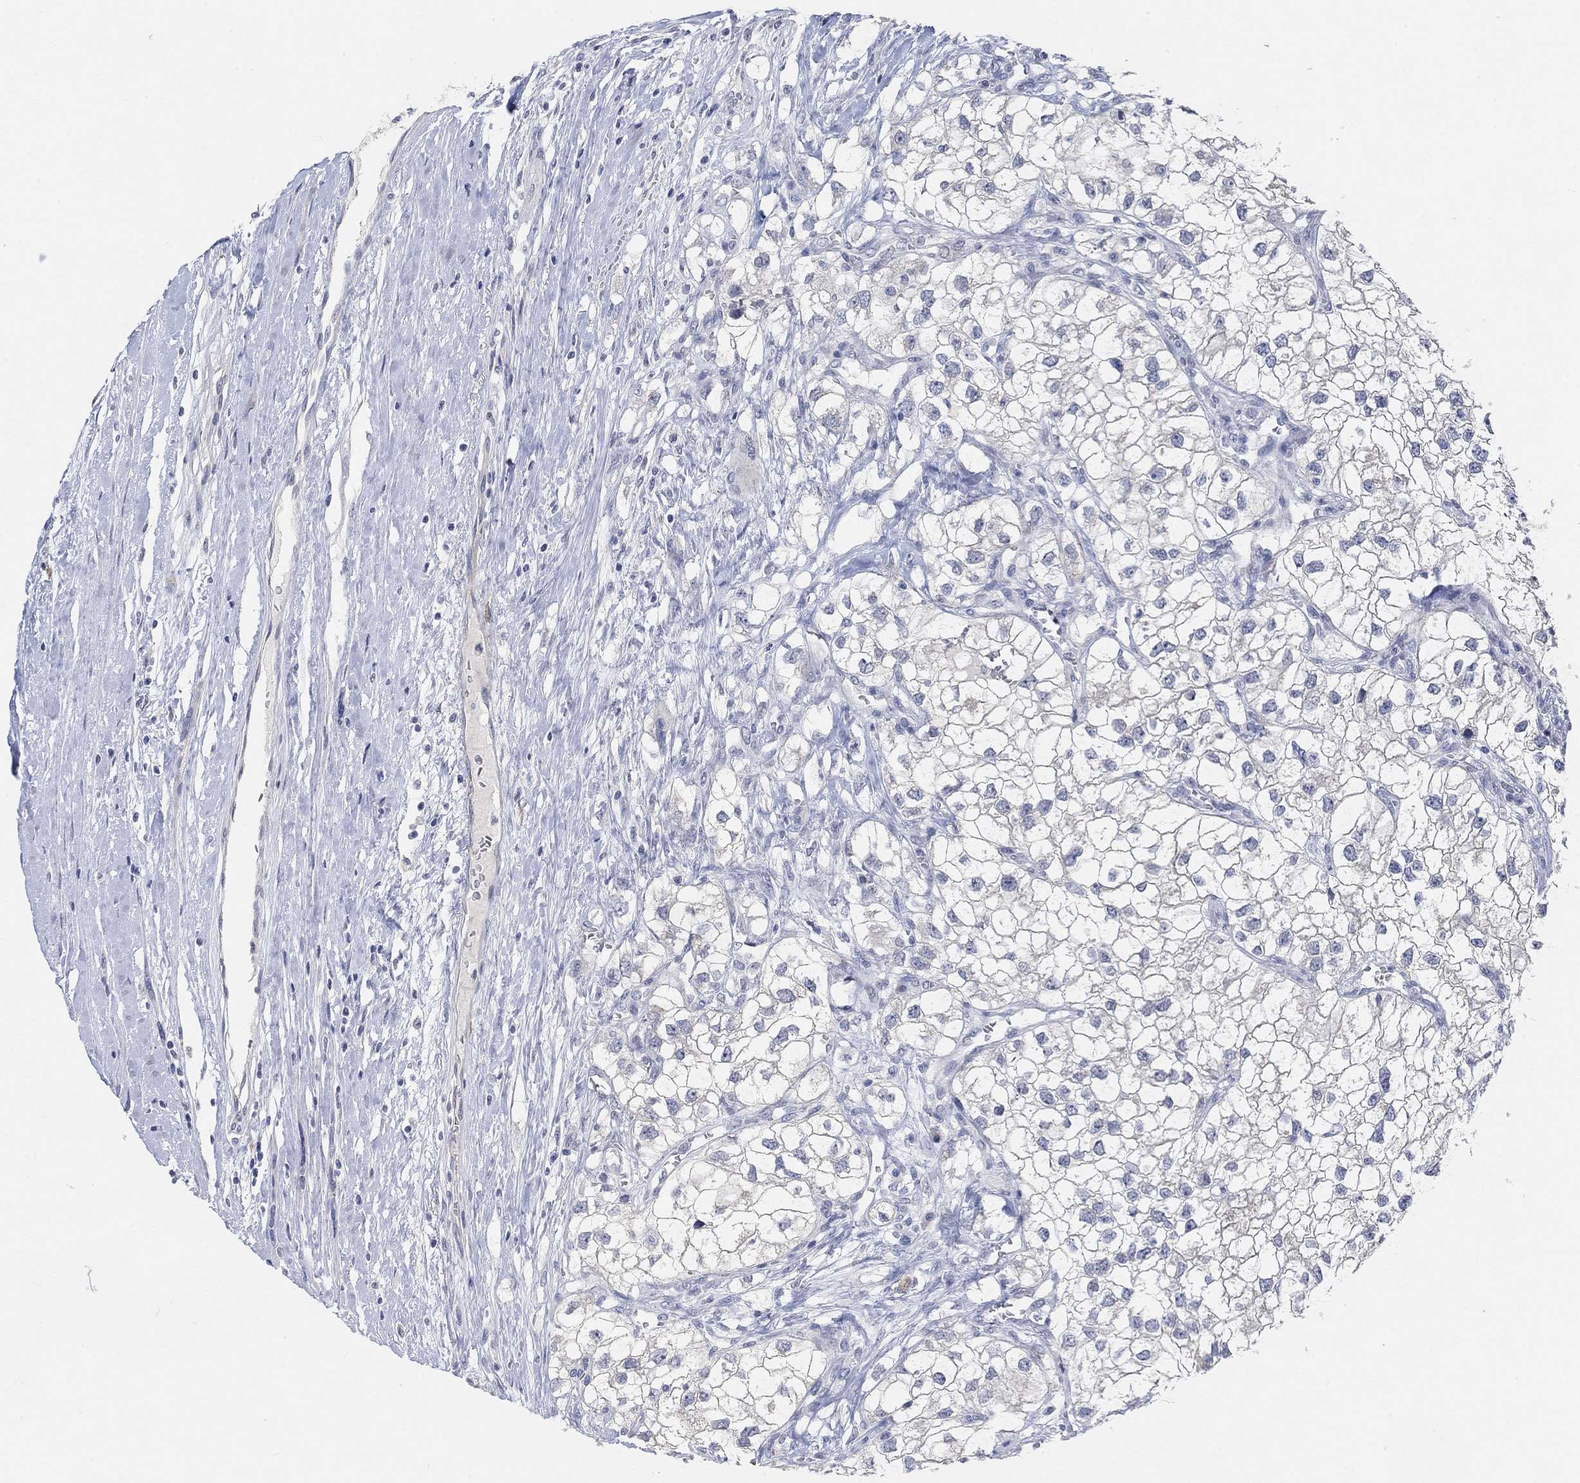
{"staining": {"intensity": "negative", "quantity": "none", "location": "none"}, "tissue": "renal cancer", "cell_type": "Tumor cells", "image_type": "cancer", "snomed": [{"axis": "morphology", "description": "Adenocarcinoma, NOS"}, {"axis": "topography", "description": "Kidney"}], "caption": "Image shows no significant protein positivity in tumor cells of renal cancer. Nuclei are stained in blue.", "gene": "VAT1L", "patient": {"sex": "male", "age": 59}}